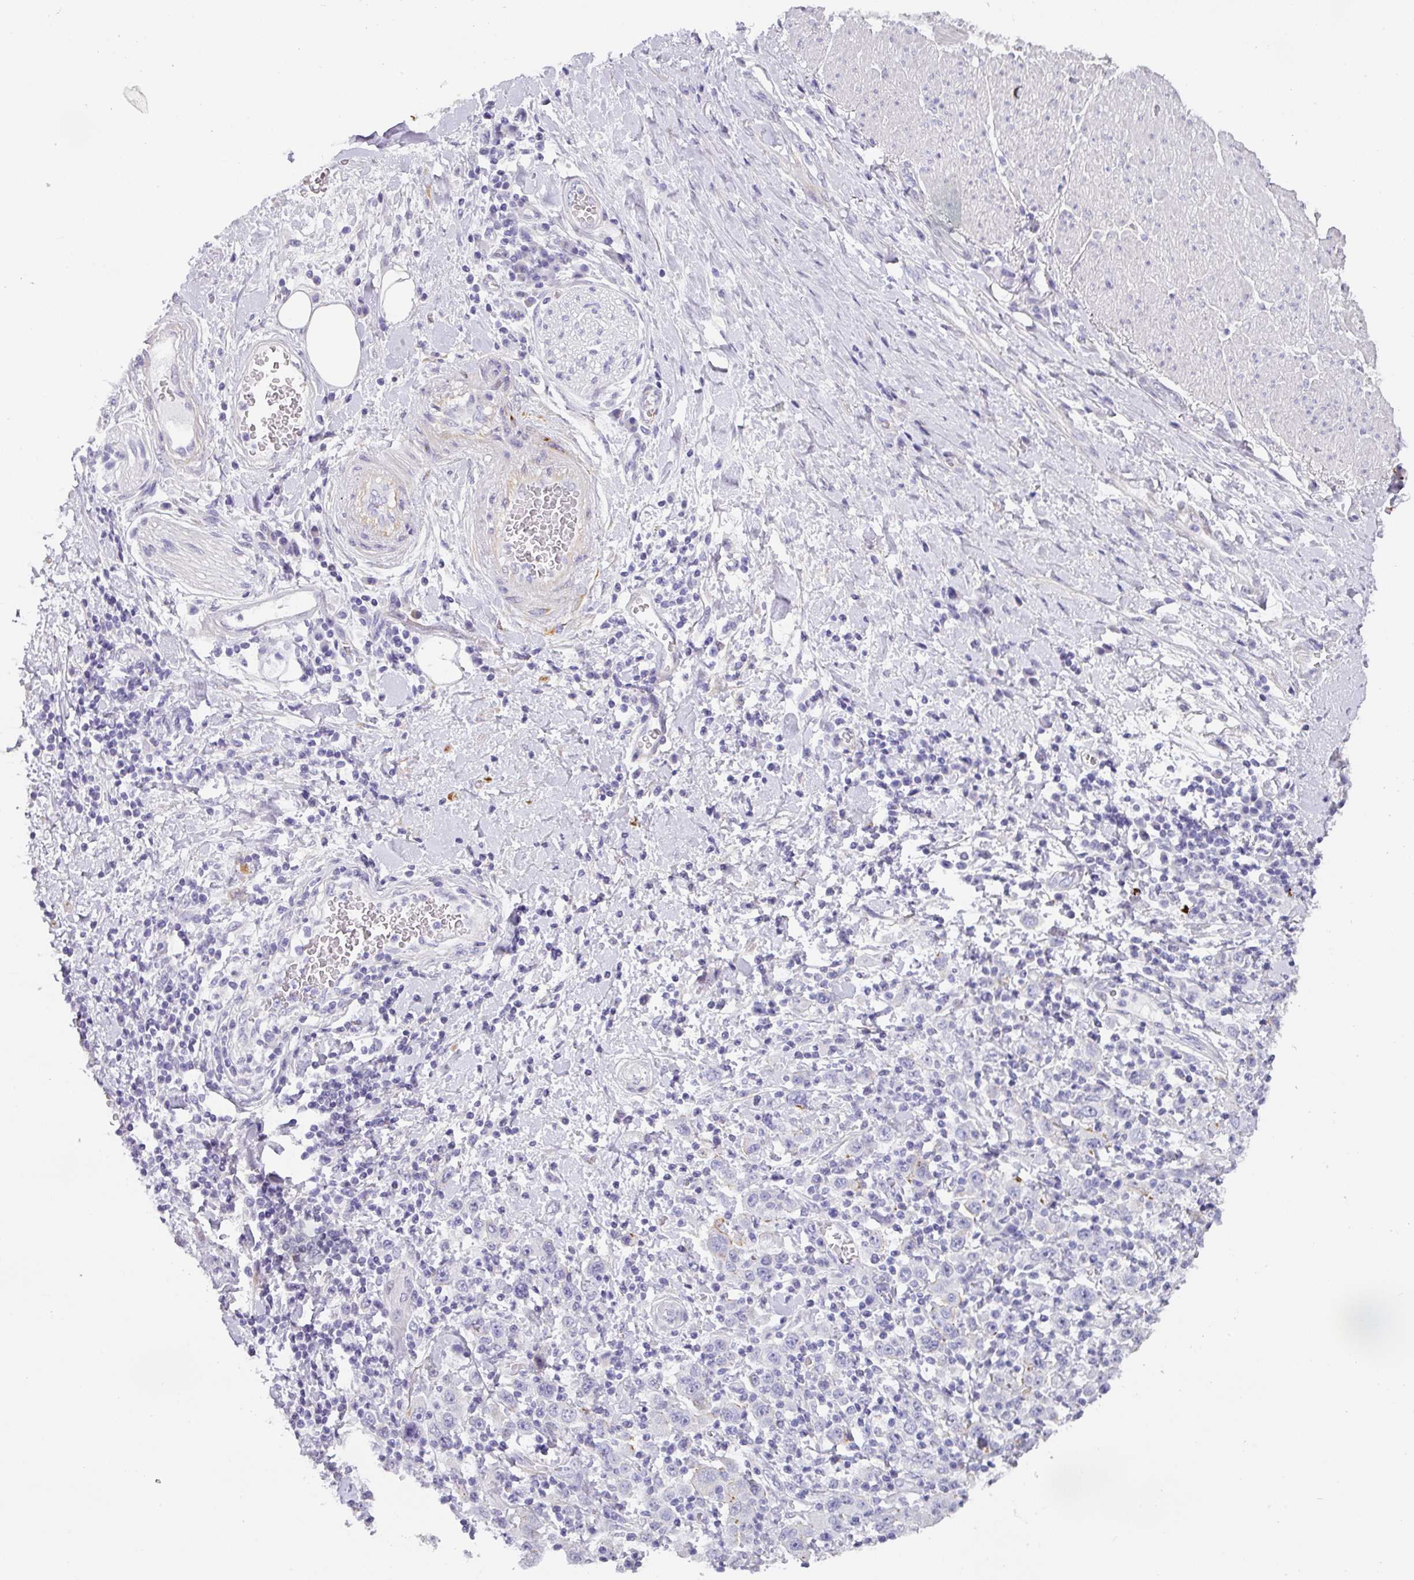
{"staining": {"intensity": "negative", "quantity": "none", "location": "none"}, "tissue": "stomach cancer", "cell_type": "Tumor cells", "image_type": "cancer", "snomed": [{"axis": "morphology", "description": "Normal tissue, NOS"}, {"axis": "morphology", "description": "Adenocarcinoma, NOS"}, {"axis": "topography", "description": "Stomach, upper"}, {"axis": "topography", "description": "Stomach"}], "caption": "Immunohistochemistry (IHC) image of neoplastic tissue: human stomach adenocarcinoma stained with DAB exhibits no significant protein expression in tumor cells.", "gene": "ANKRD29", "patient": {"sex": "male", "age": 59}}